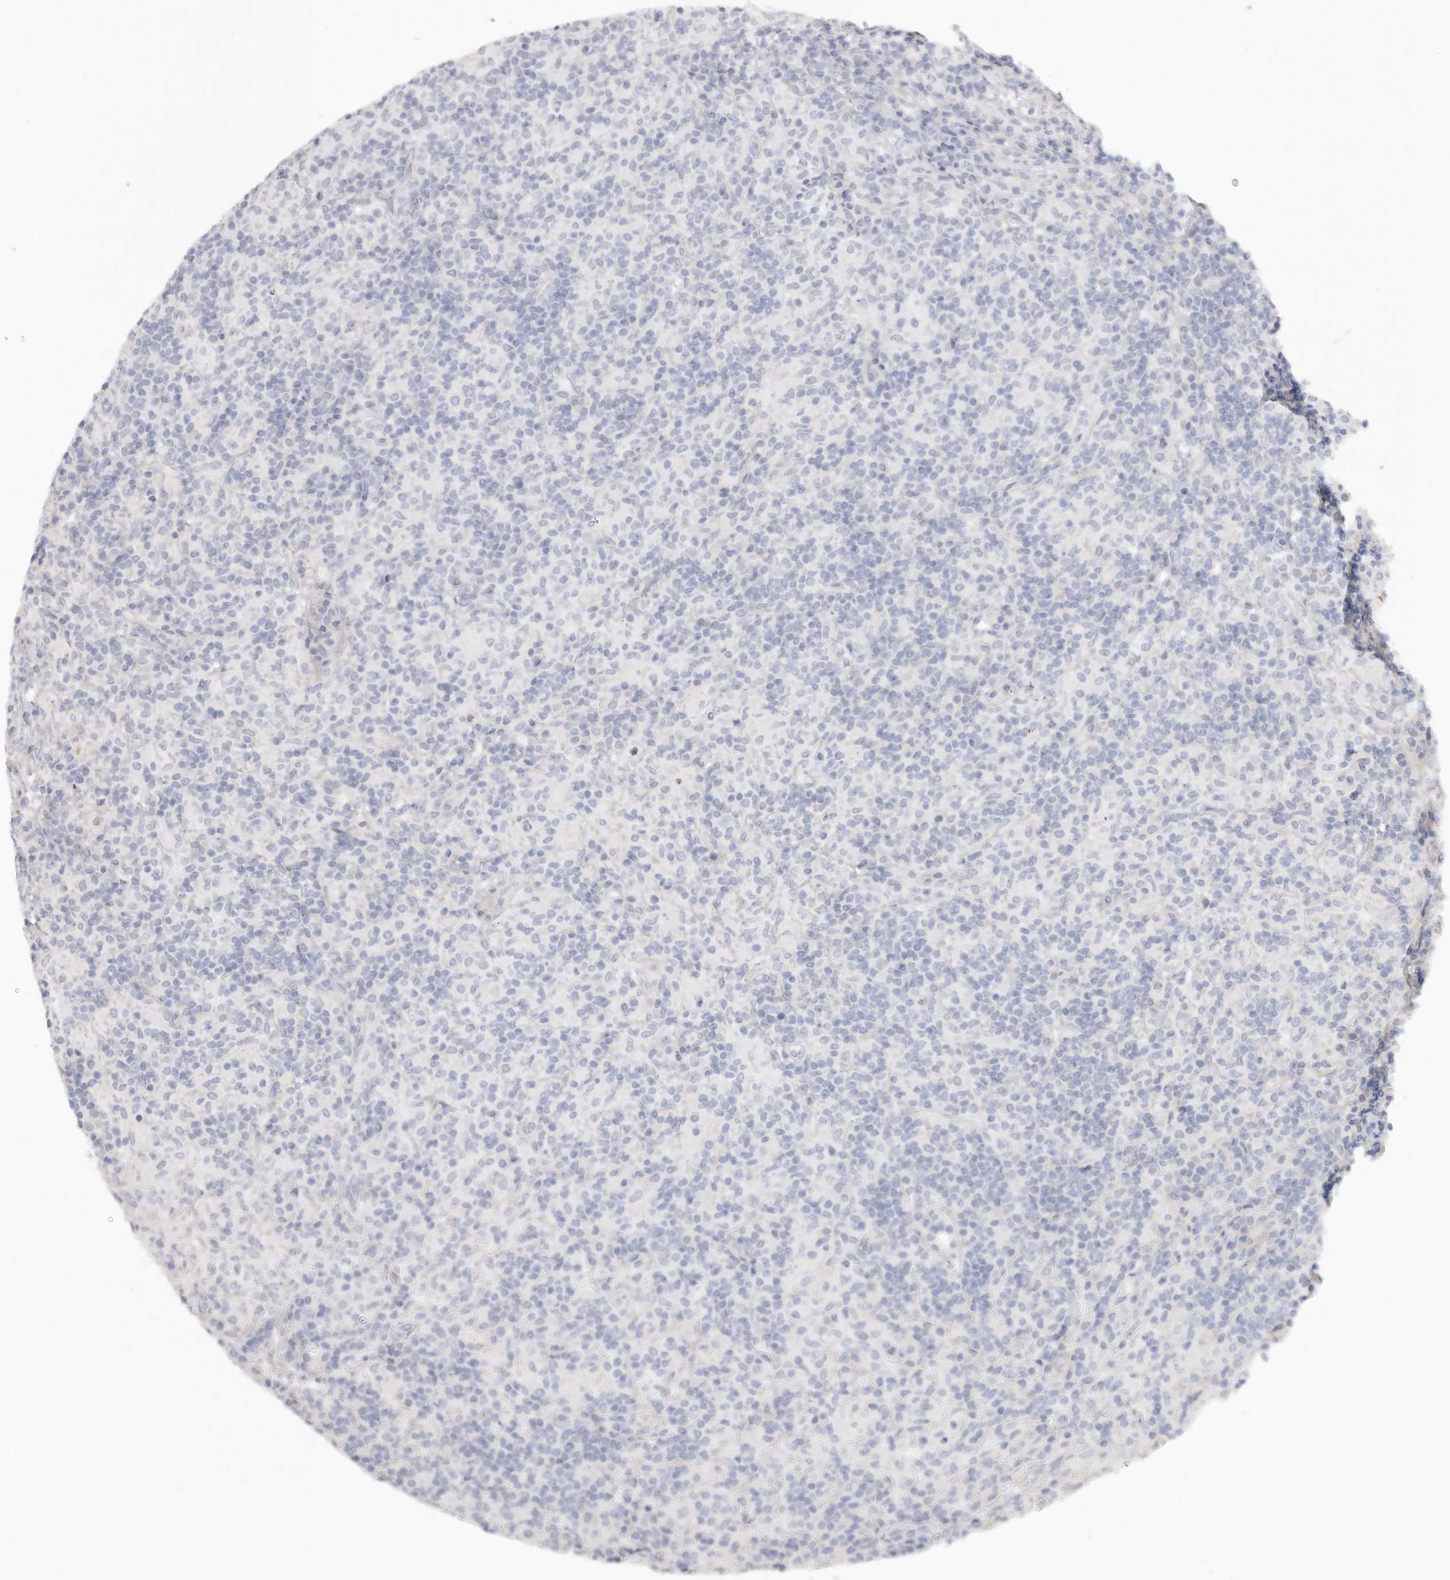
{"staining": {"intensity": "negative", "quantity": "none", "location": "none"}, "tissue": "lymphoma", "cell_type": "Tumor cells", "image_type": "cancer", "snomed": [{"axis": "morphology", "description": "Hodgkin's disease, NOS"}, {"axis": "topography", "description": "Lymph node"}], "caption": "The micrograph exhibits no staining of tumor cells in lymphoma. Brightfield microscopy of IHC stained with DAB (brown) and hematoxylin (blue), captured at high magnification.", "gene": "RXFP1", "patient": {"sex": "male", "age": 70}}